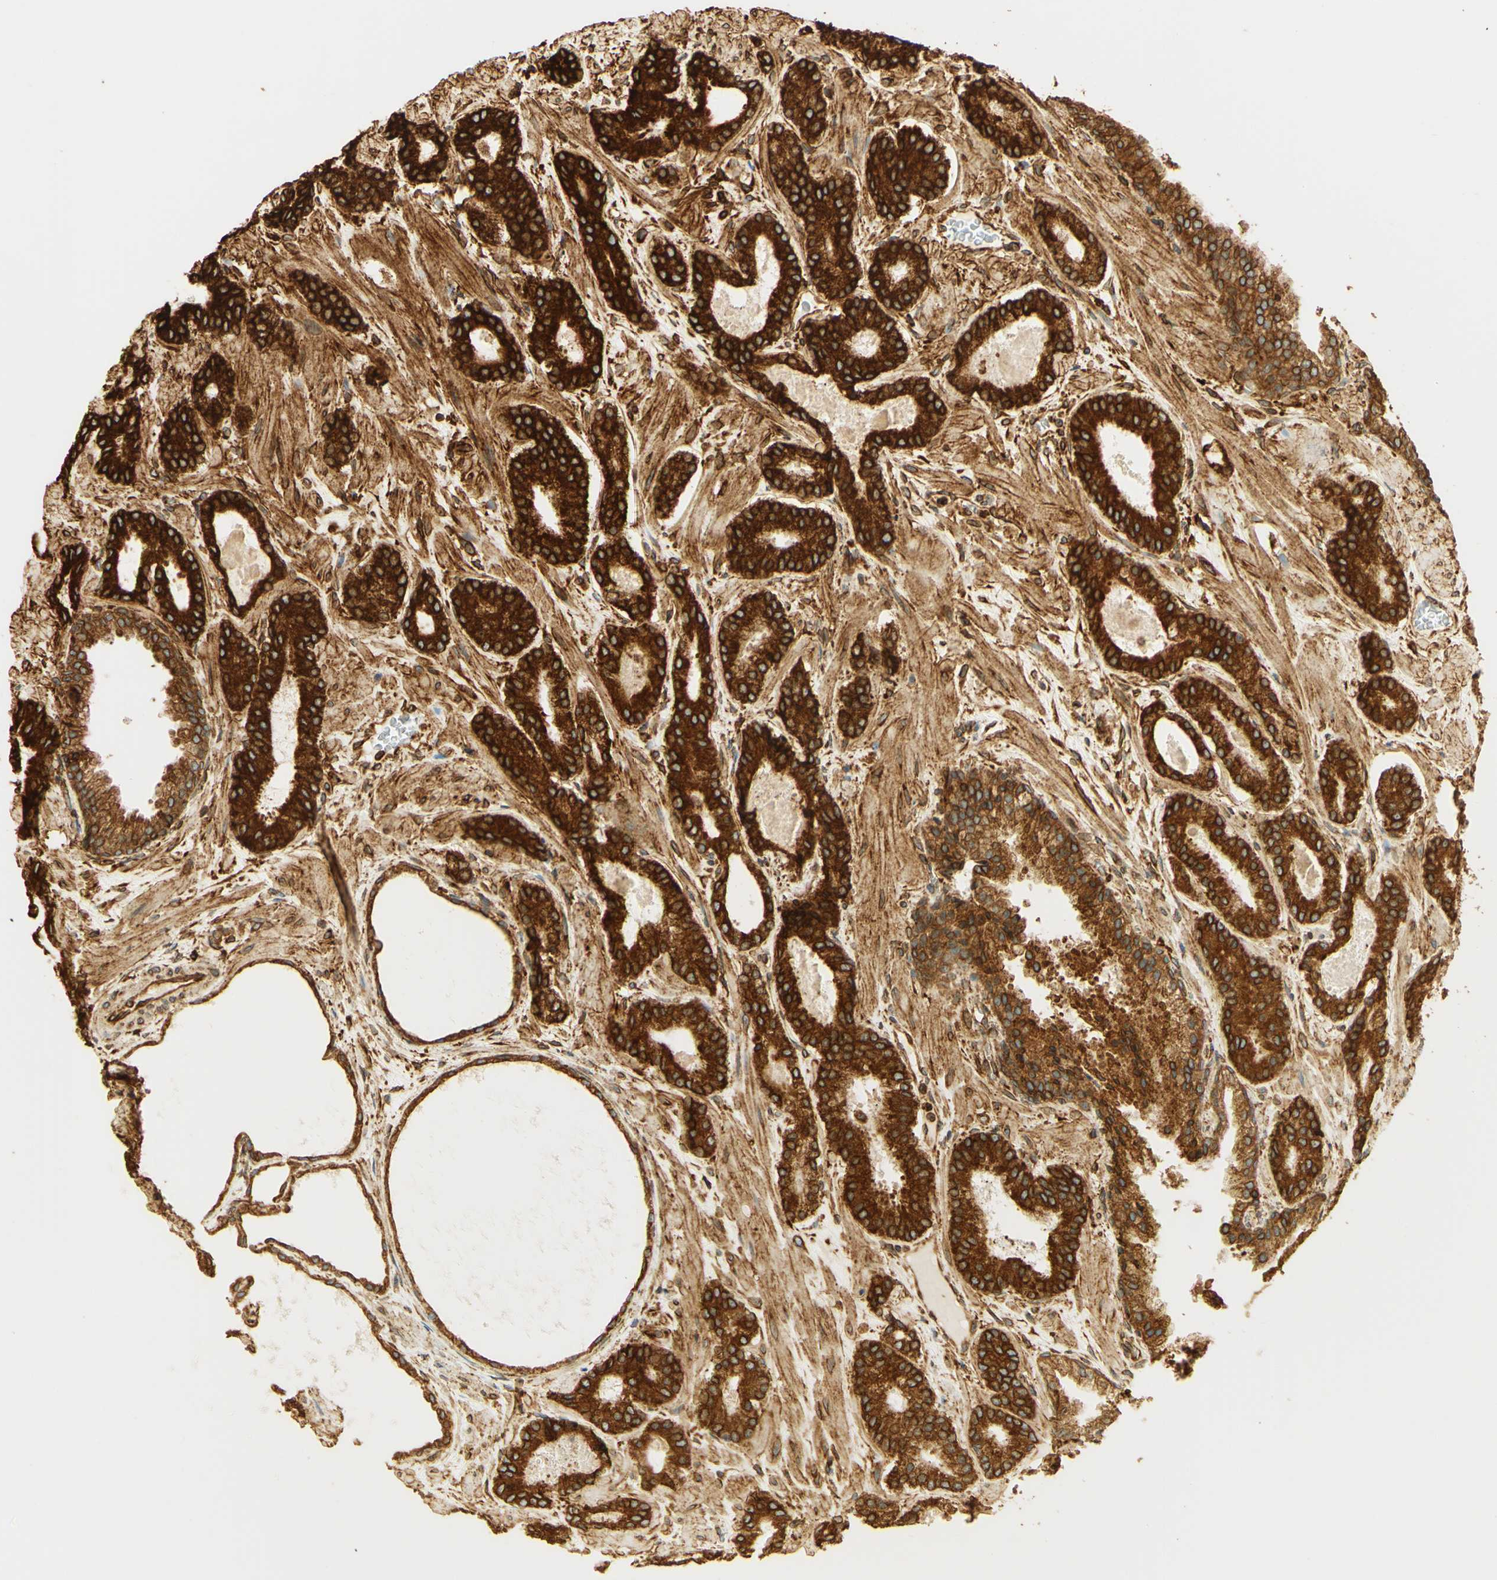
{"staining": {"intensity": "strong", "quantity": ">75%", "location": "cytoplasmic/membranous"}, "tissue": "prostate cancer", "cell_type": "Tumor cells", "image_type": "cancer", "snomed": [{"axis": "morphology", "description": "Adenocarcinoma, Low grade"}, {"axis": "topography", "description": "Prostate"}], "caption": "Protein staining demonstrates strong cytoplasmic/membranous expression in approximately >75% of tumor cells in prostate cancer.", "gene": "CANX", "patient": {"sex": "male", "age": 63}}